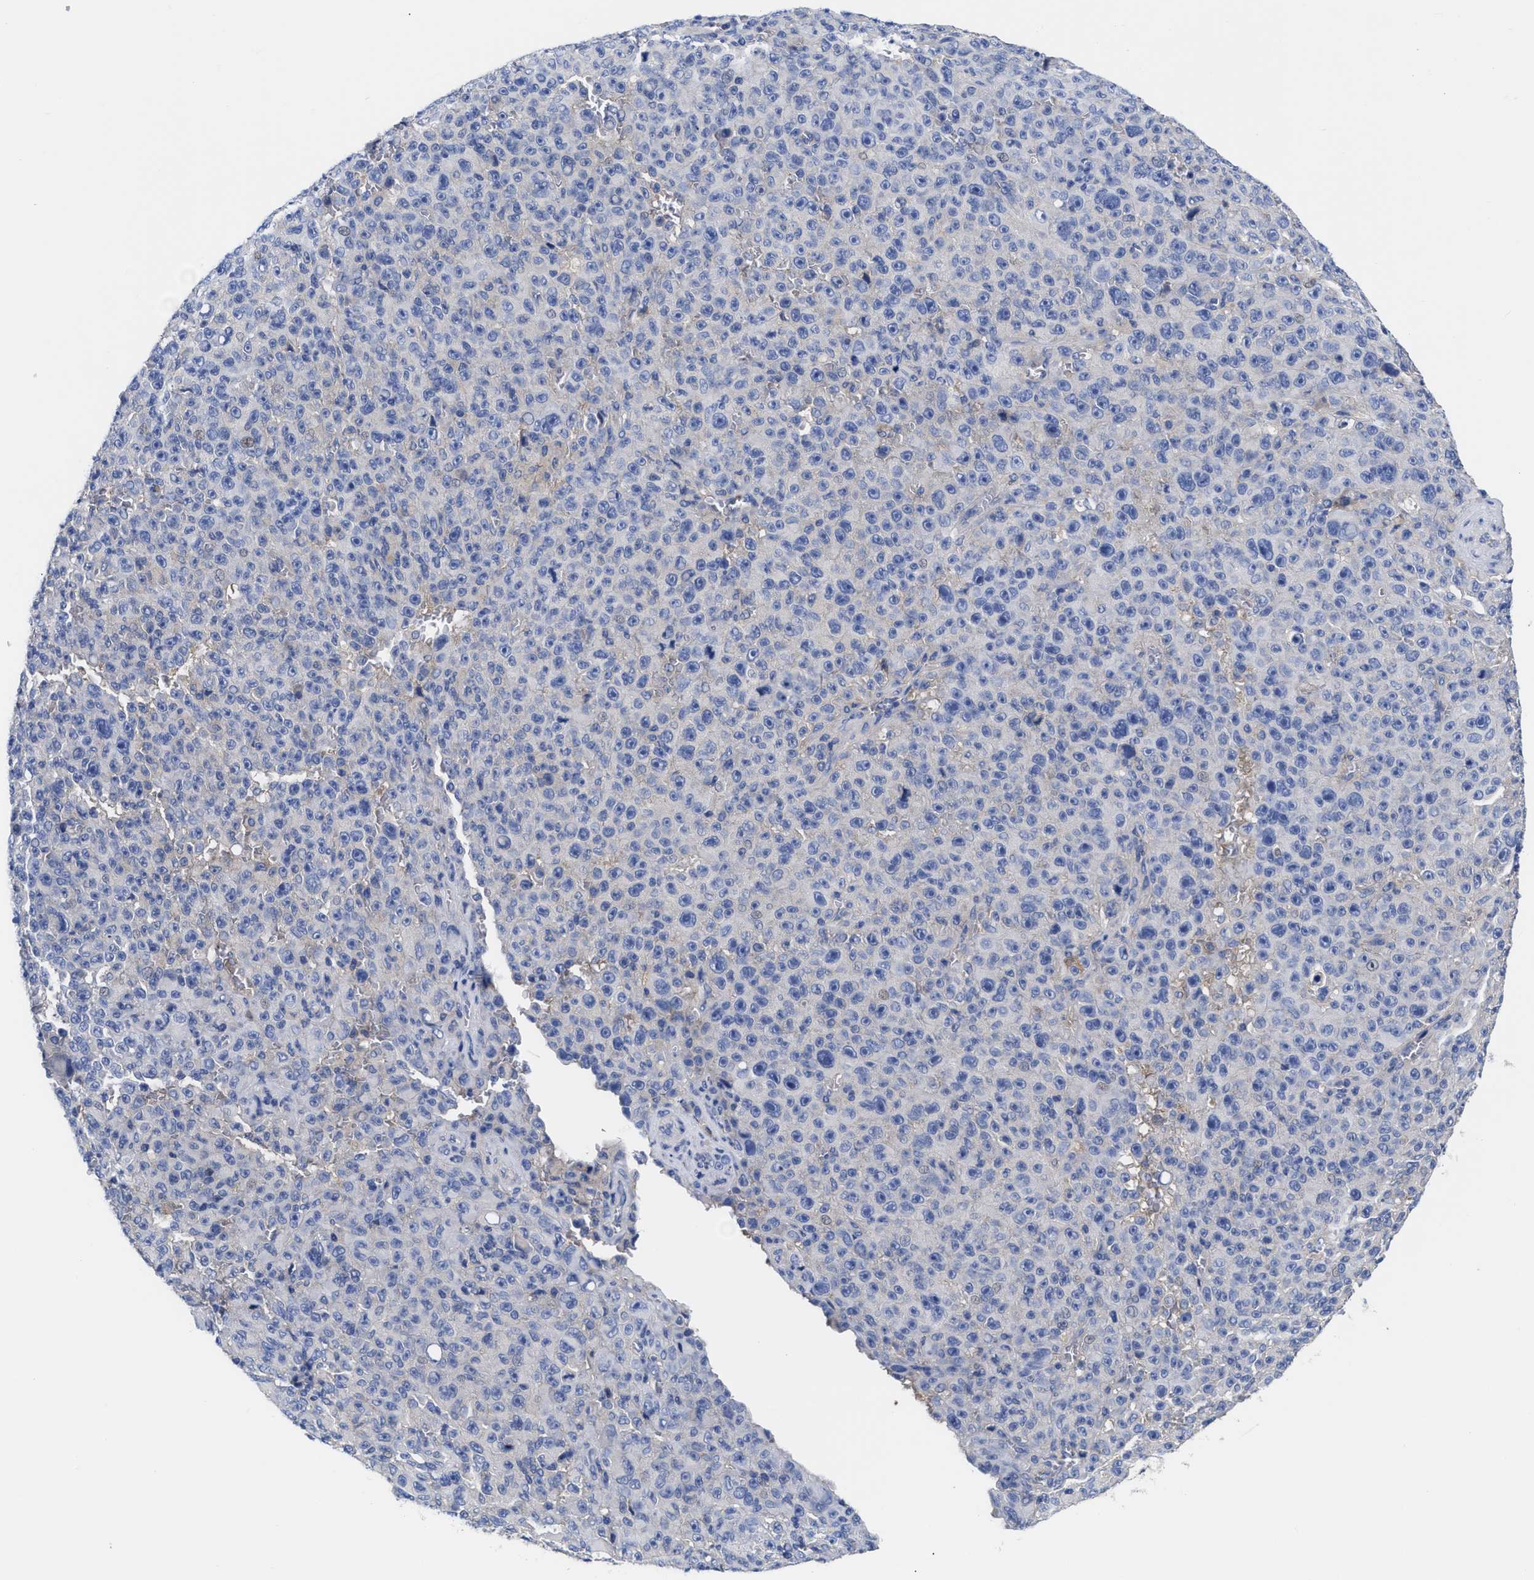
{"staining": {"intensity": "negative", "quantity": "none", "location": "none"}, "tissue": "melanoma", "cell_type": "Tumor cells", "image_type": "cancer", "snomed": [{"axis": "morphology", "description": "Malignant melanoma, NOS"}, {"axis": "topography", "description": "Skin"}], "caption": "A micrograph of melanoma stained for a protein displays no brown staining in tumor cells.", "gene": "RBKS", "patient": {"sex": "female", "age": 82}}